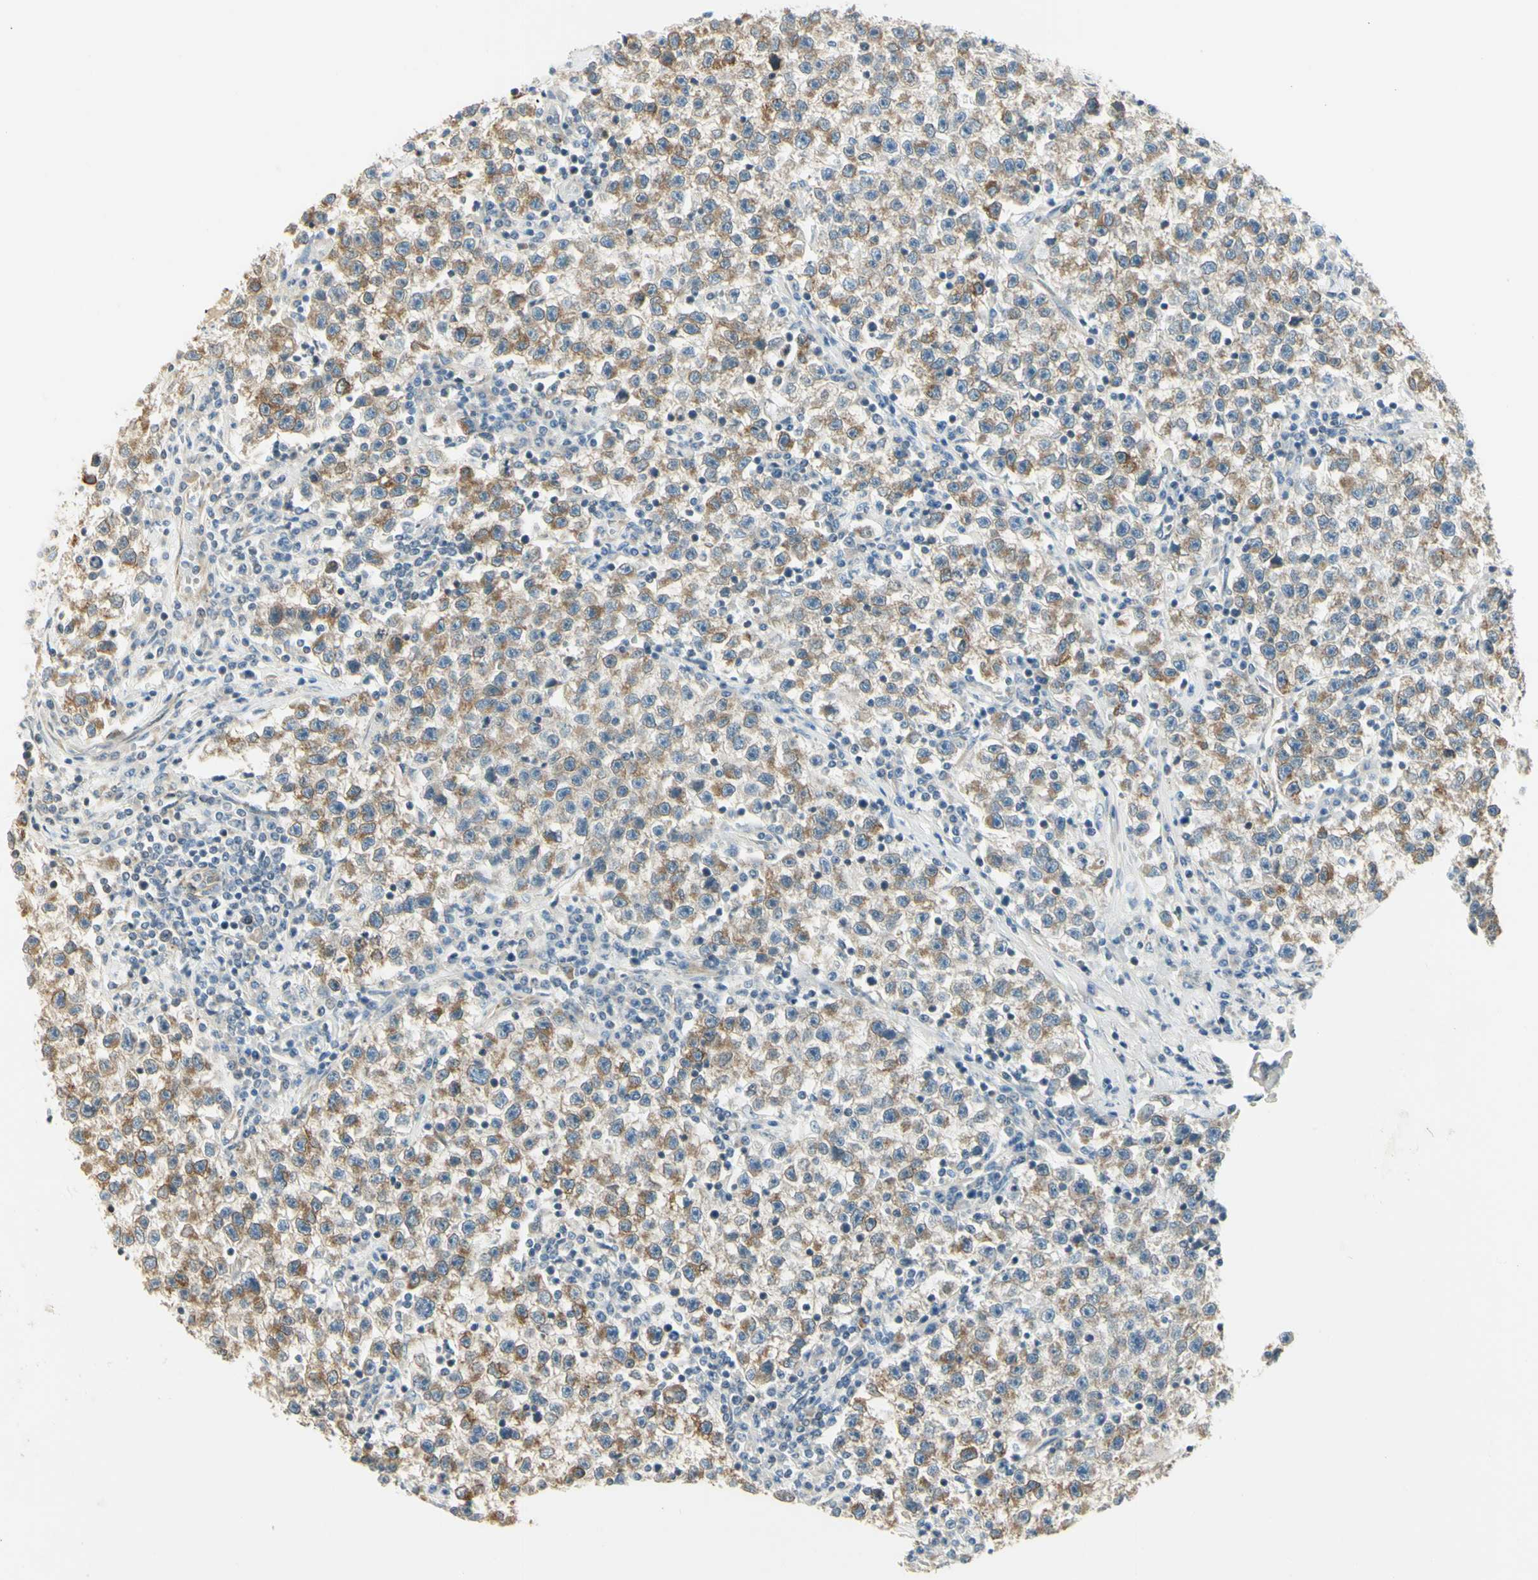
{"staining": {"intensity": "weak", "quantity": ">75%", "location": "cytoplasmic/membranous"}, "tissue": "testis cancer", "cell_type": "Tumor cells", "image_type": "cancer", "snomed": [{"axis": "morphology", "description": "Seminoma, NOS"}, {"axis": "topography", "description": "Testis"}], "caption": "Testis cancer stained with a protein marker exhibits weak staining in tumor cells.", "gene": "IGDCC4", "patient": {"sex": "male", "age": 22}}